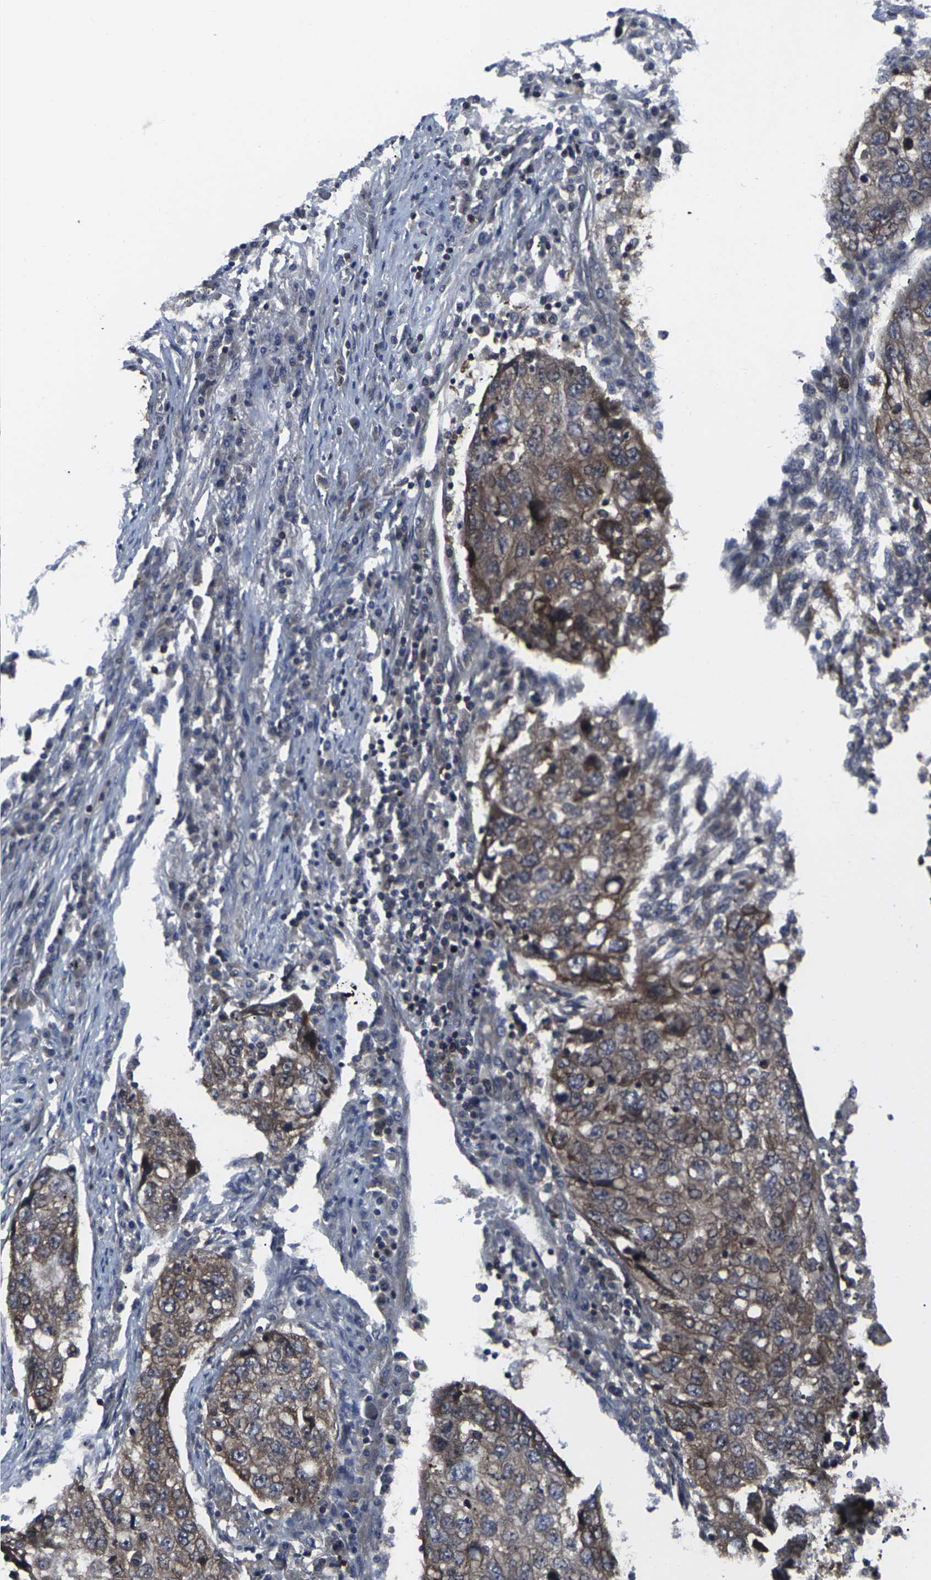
{"staining": {"intensity": "moderate", "quantity": ">75%", "location": "cytoplasmic/membranous"}, "tissue": "lung cancer", "cell_type": "Tumor cells", "image_type": "cancer", "snomed": [{"axis": "morphology", "description": "Squamous cell carcinoma, NOS"}, {"axis": "topography", "description": "Lung"}], "caption": "Tumor cells demonstrate medium levels of moderate cytoplasmic/membranous positivity in about >75% of cells in human lung cancer.", "gene": "HPRT1", "patient": {"sex": "female", "age": 63}}